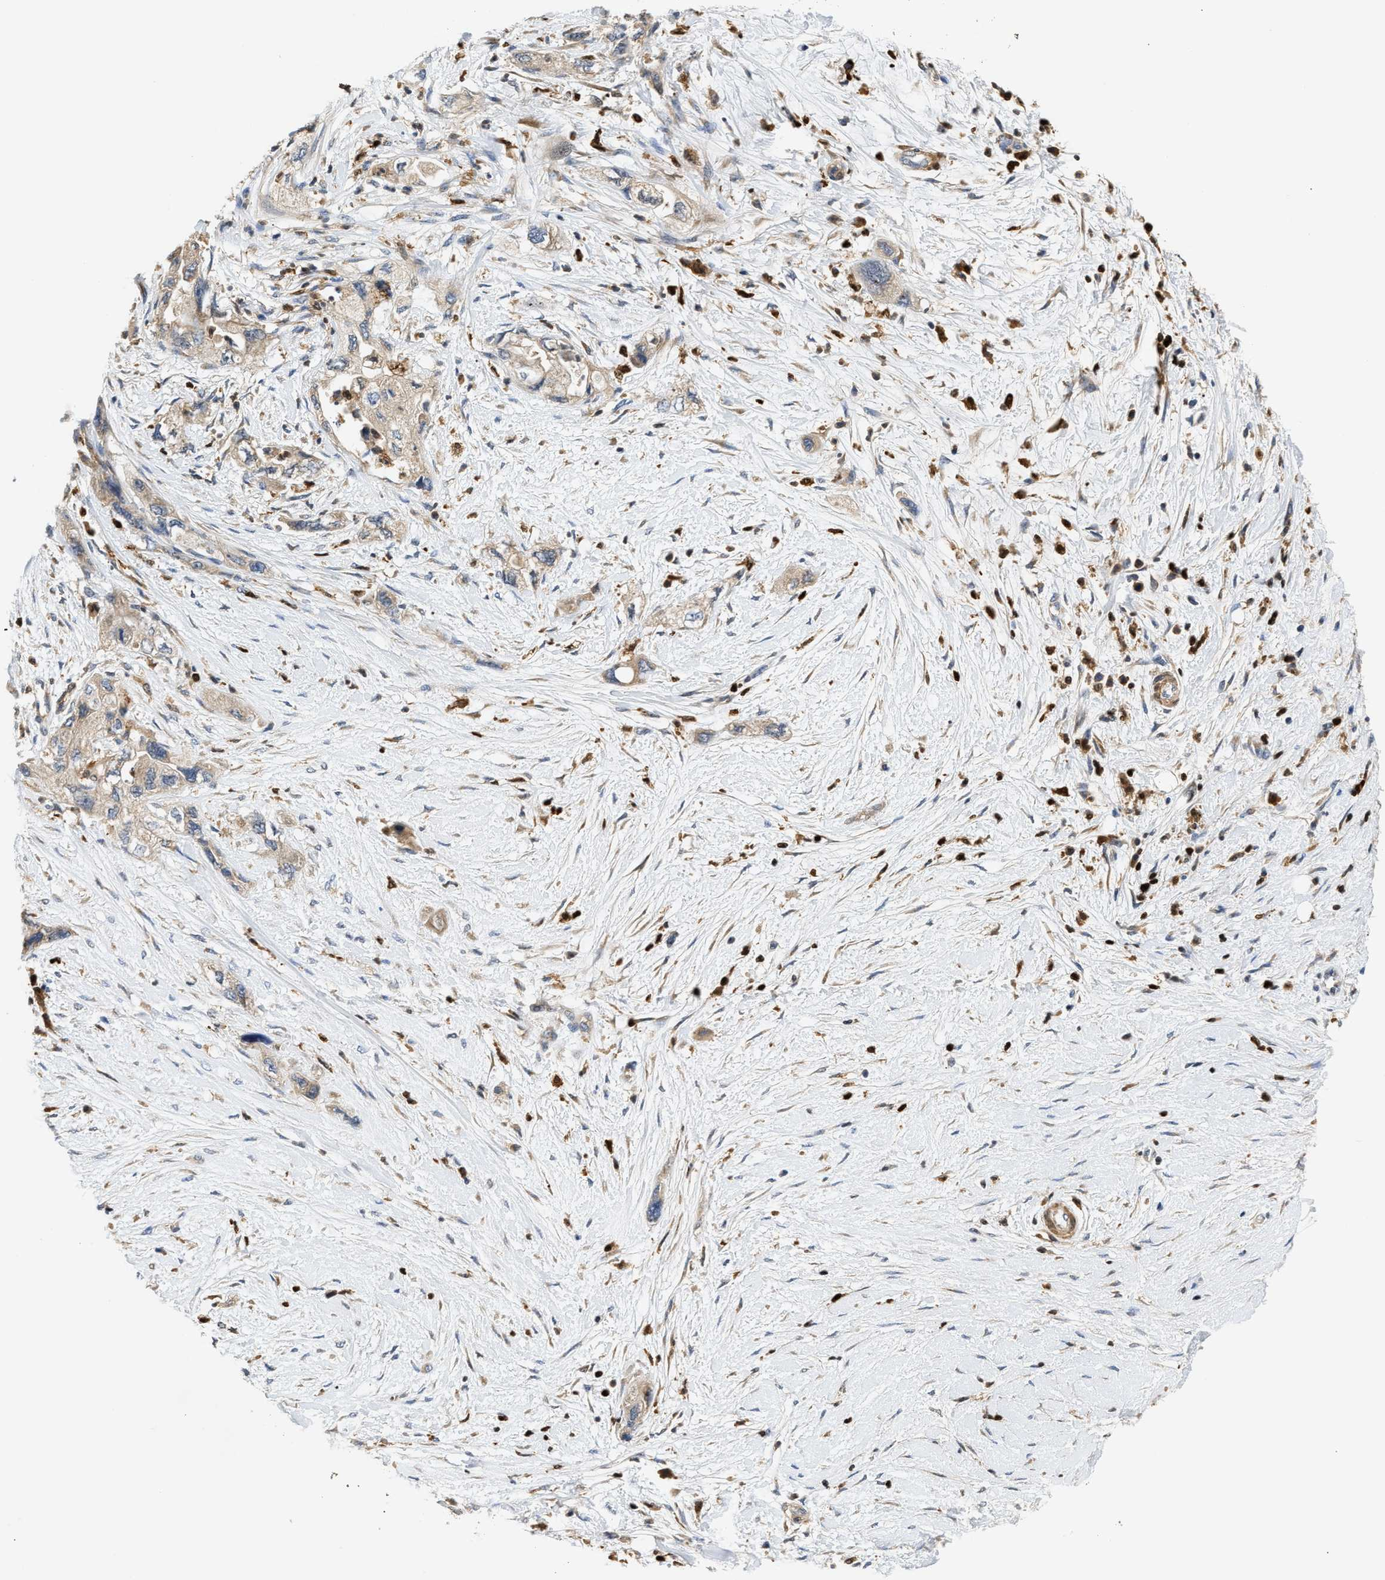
{"staining": {"intensity": "weak", "quantity": ">75%", "location": "cytoplasmic/membranous"}, "tissue": "pancreatic cancer", "cell_type": "Tumor cells", "image_type": "cancer", "snomed": [{"axis": "morphology", "description": "Adenocarcinoma, NOS"}, {"axis": "topography", "description": "Pancreas"}], "caption": "There is low levels of weak cytoplasmic/membranous positivity in tumor cells of pancreatic cancer, as demonstrated by immunohistochemical staining (brown color).", "gene": "SLIT2", "patient": {"sex": "female", "age": 73}}